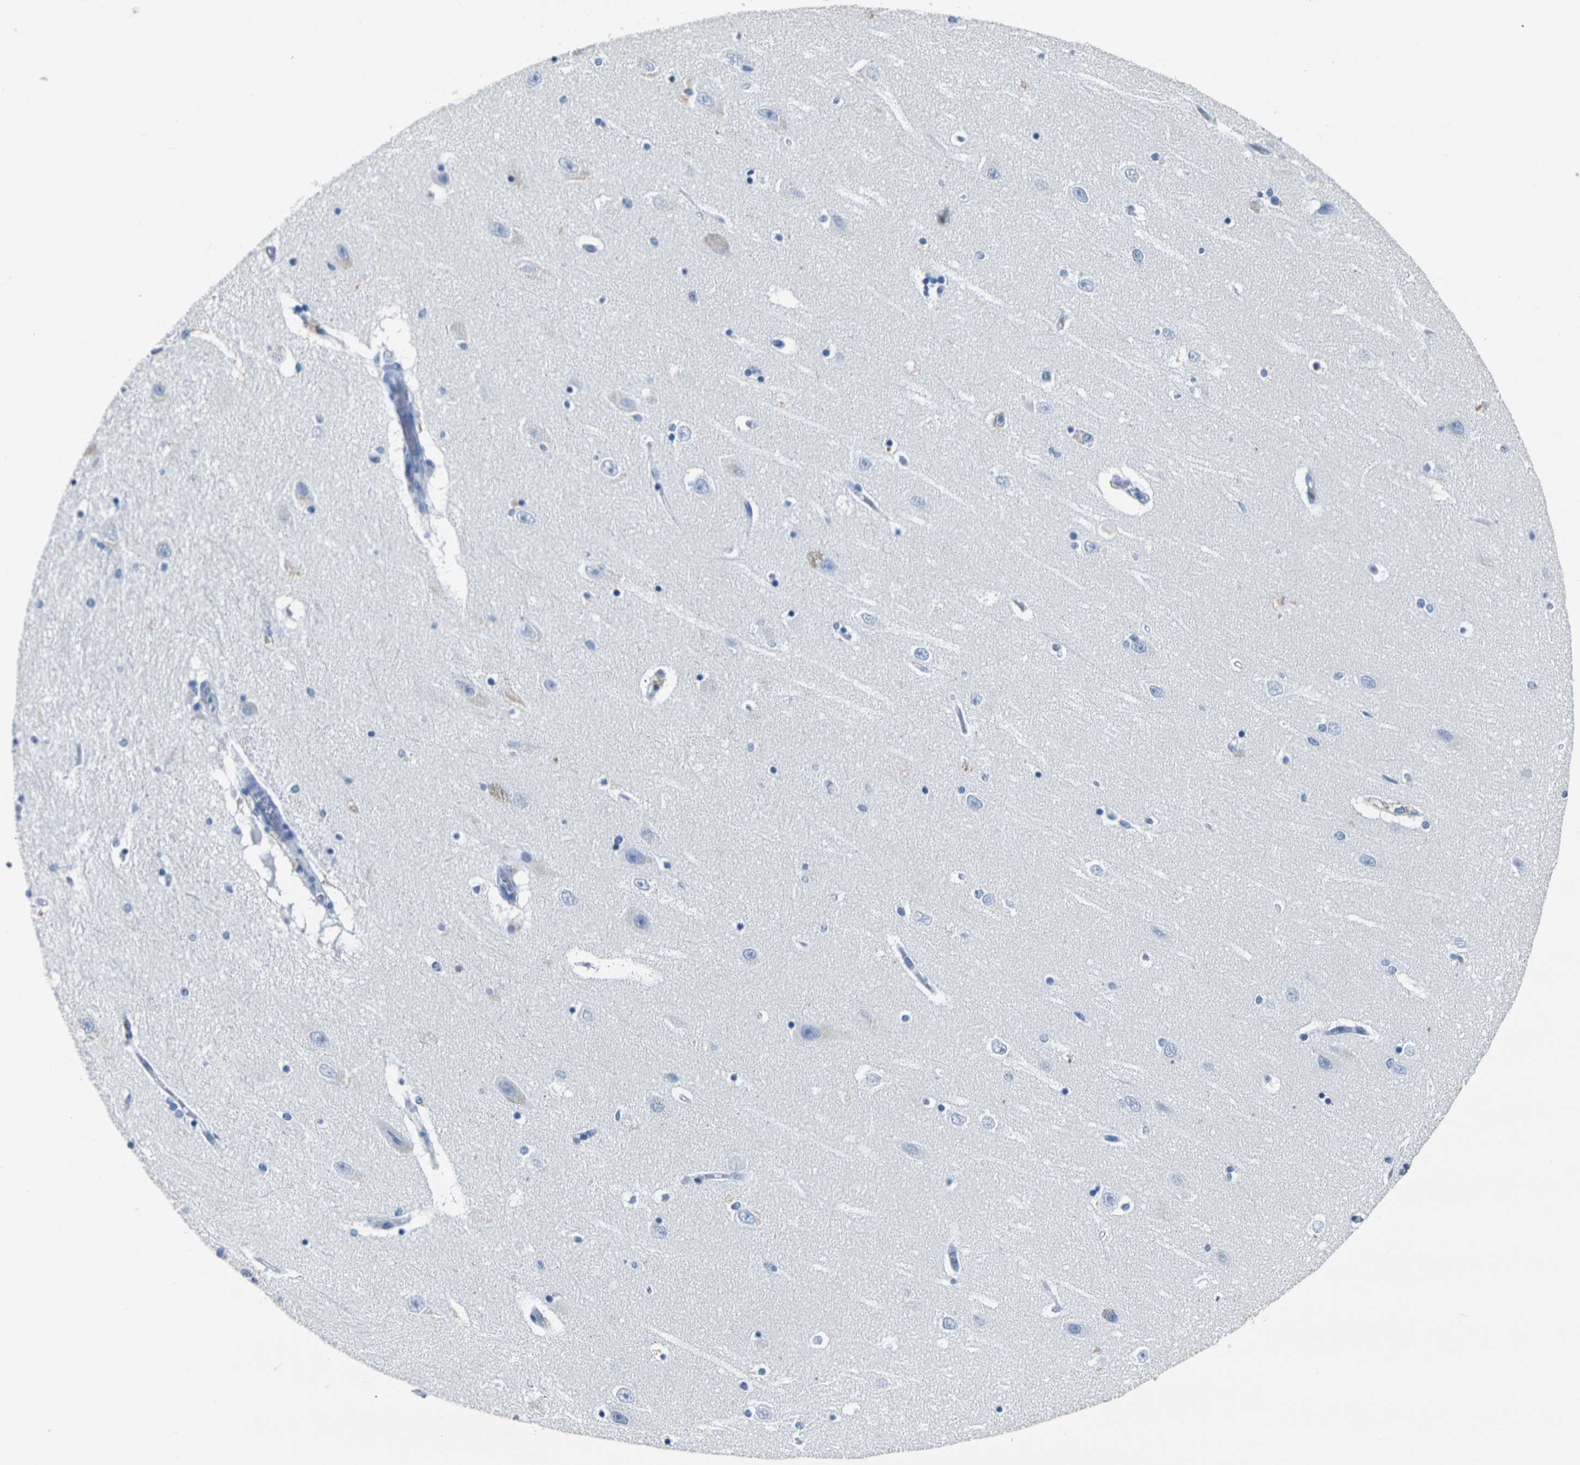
{"staining": {"intensity": "negative", "quantity": "none", "location": "none"}, "tissue": "hippocampus", "cell_type": "Glial cells", "image_type": "normal", "snomed": [{"axis": "morphology", "description": "Normal tissue, NOS"}, {"axis": "topography", "description": "Hippocampus"}], "caption": "DAB (3,3'-diaminobenzidine) immunohistochemical staining of benign hippocampus exhibits no significant expression in glial cells. Nuclei are stained in blue.", "gene": "CLDN7", "patient": {"sex": "female", "age": 54}}